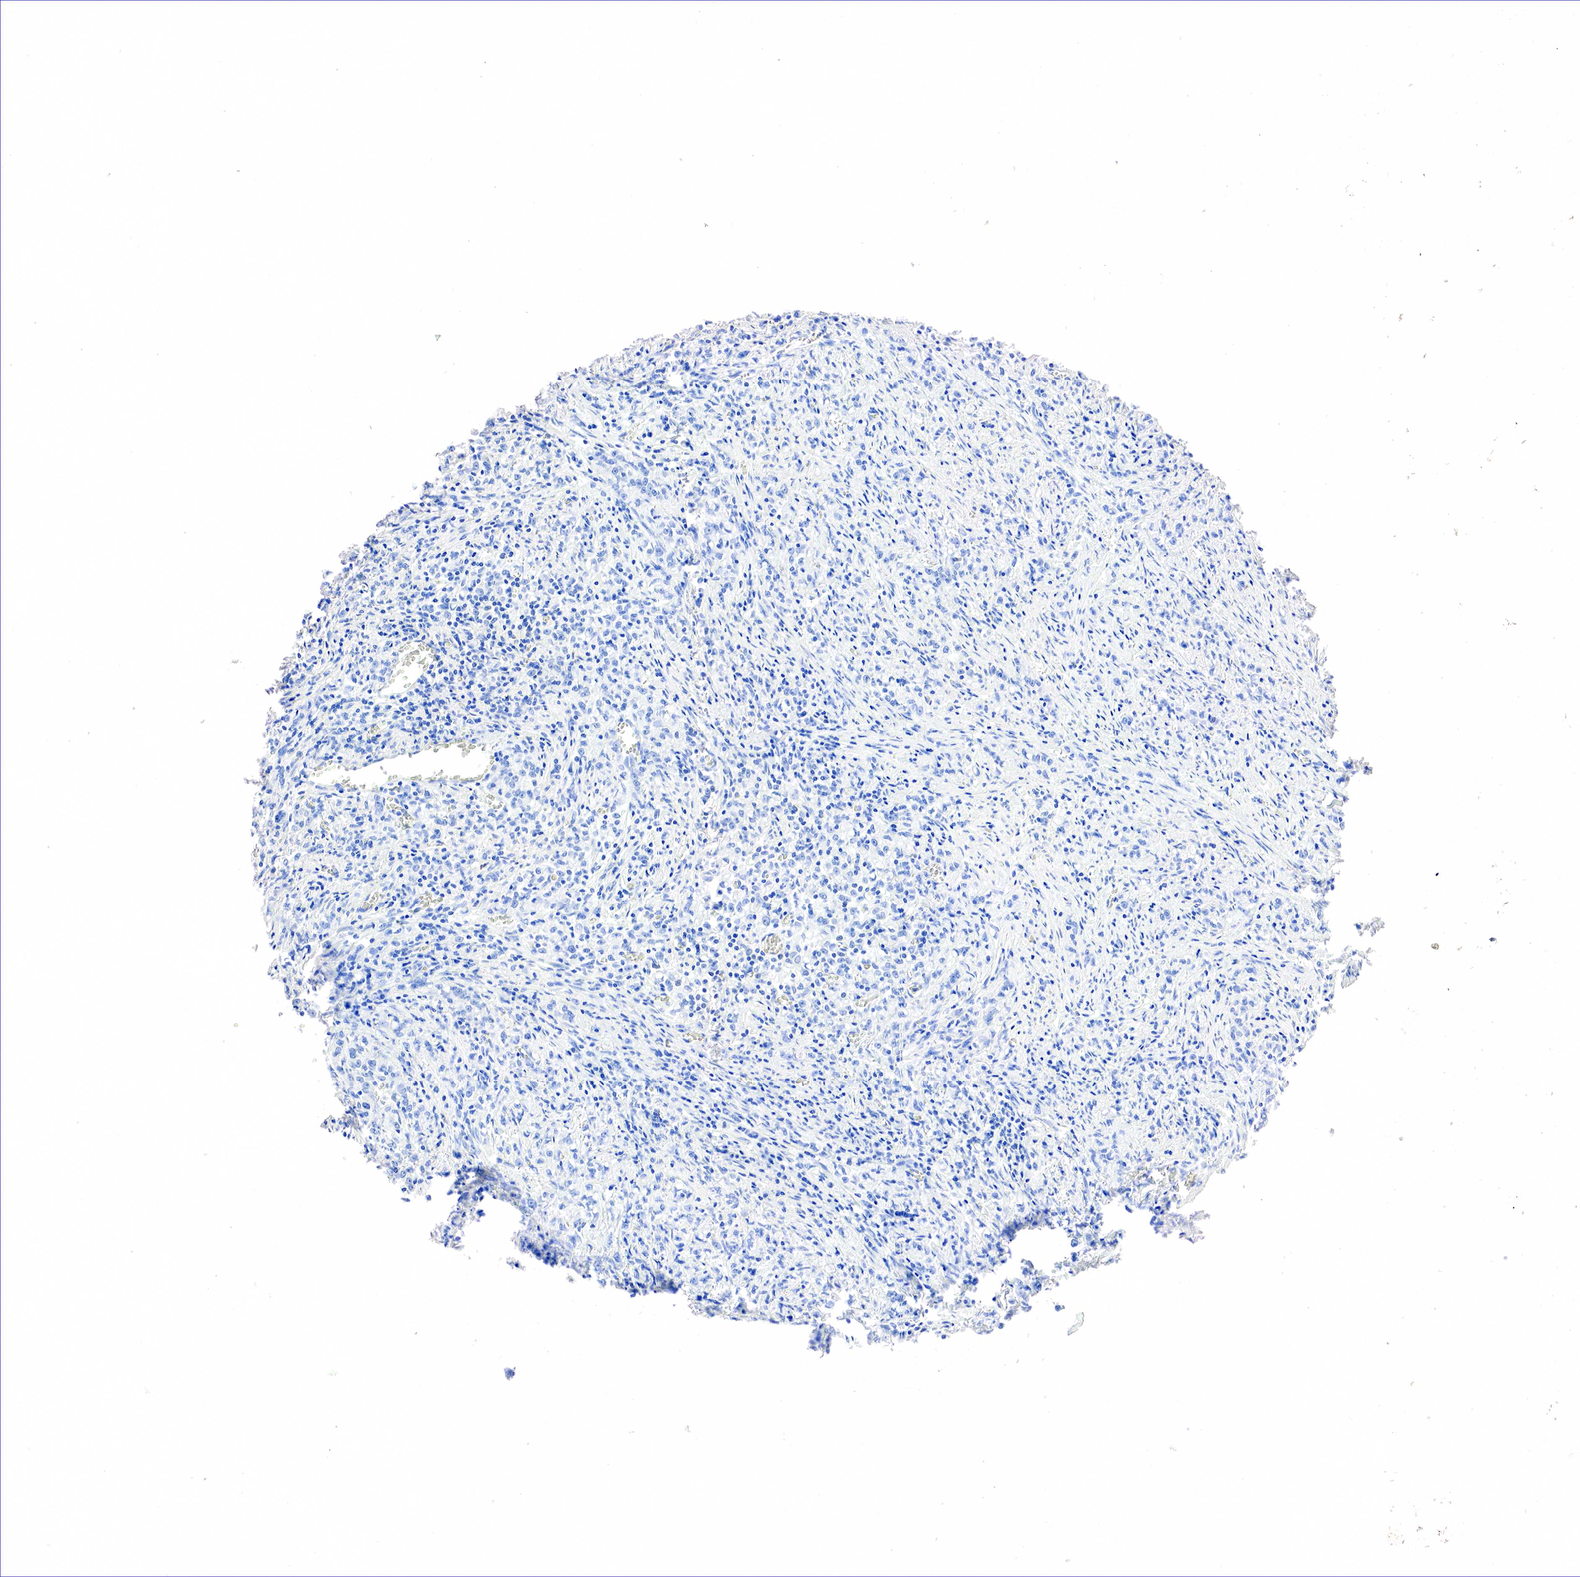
{"staining": {"intensity": "negative", "quantity": "none", "location": "none"}, "tissue": "stomach cancer", "cell_type": "Tumor cells", "image_type": "cancer", "snomed": [{"axis": "morphology", "description": "Adenocarcinoma, NOS"}, {"axis": "topography", "description": "Stomach"}], "caption": "The micrograph shows no significant staining in tumor cells of stomach adenocarcinoma.", "gene": "SST", "patient": {"sex": "male", "age": 72}}